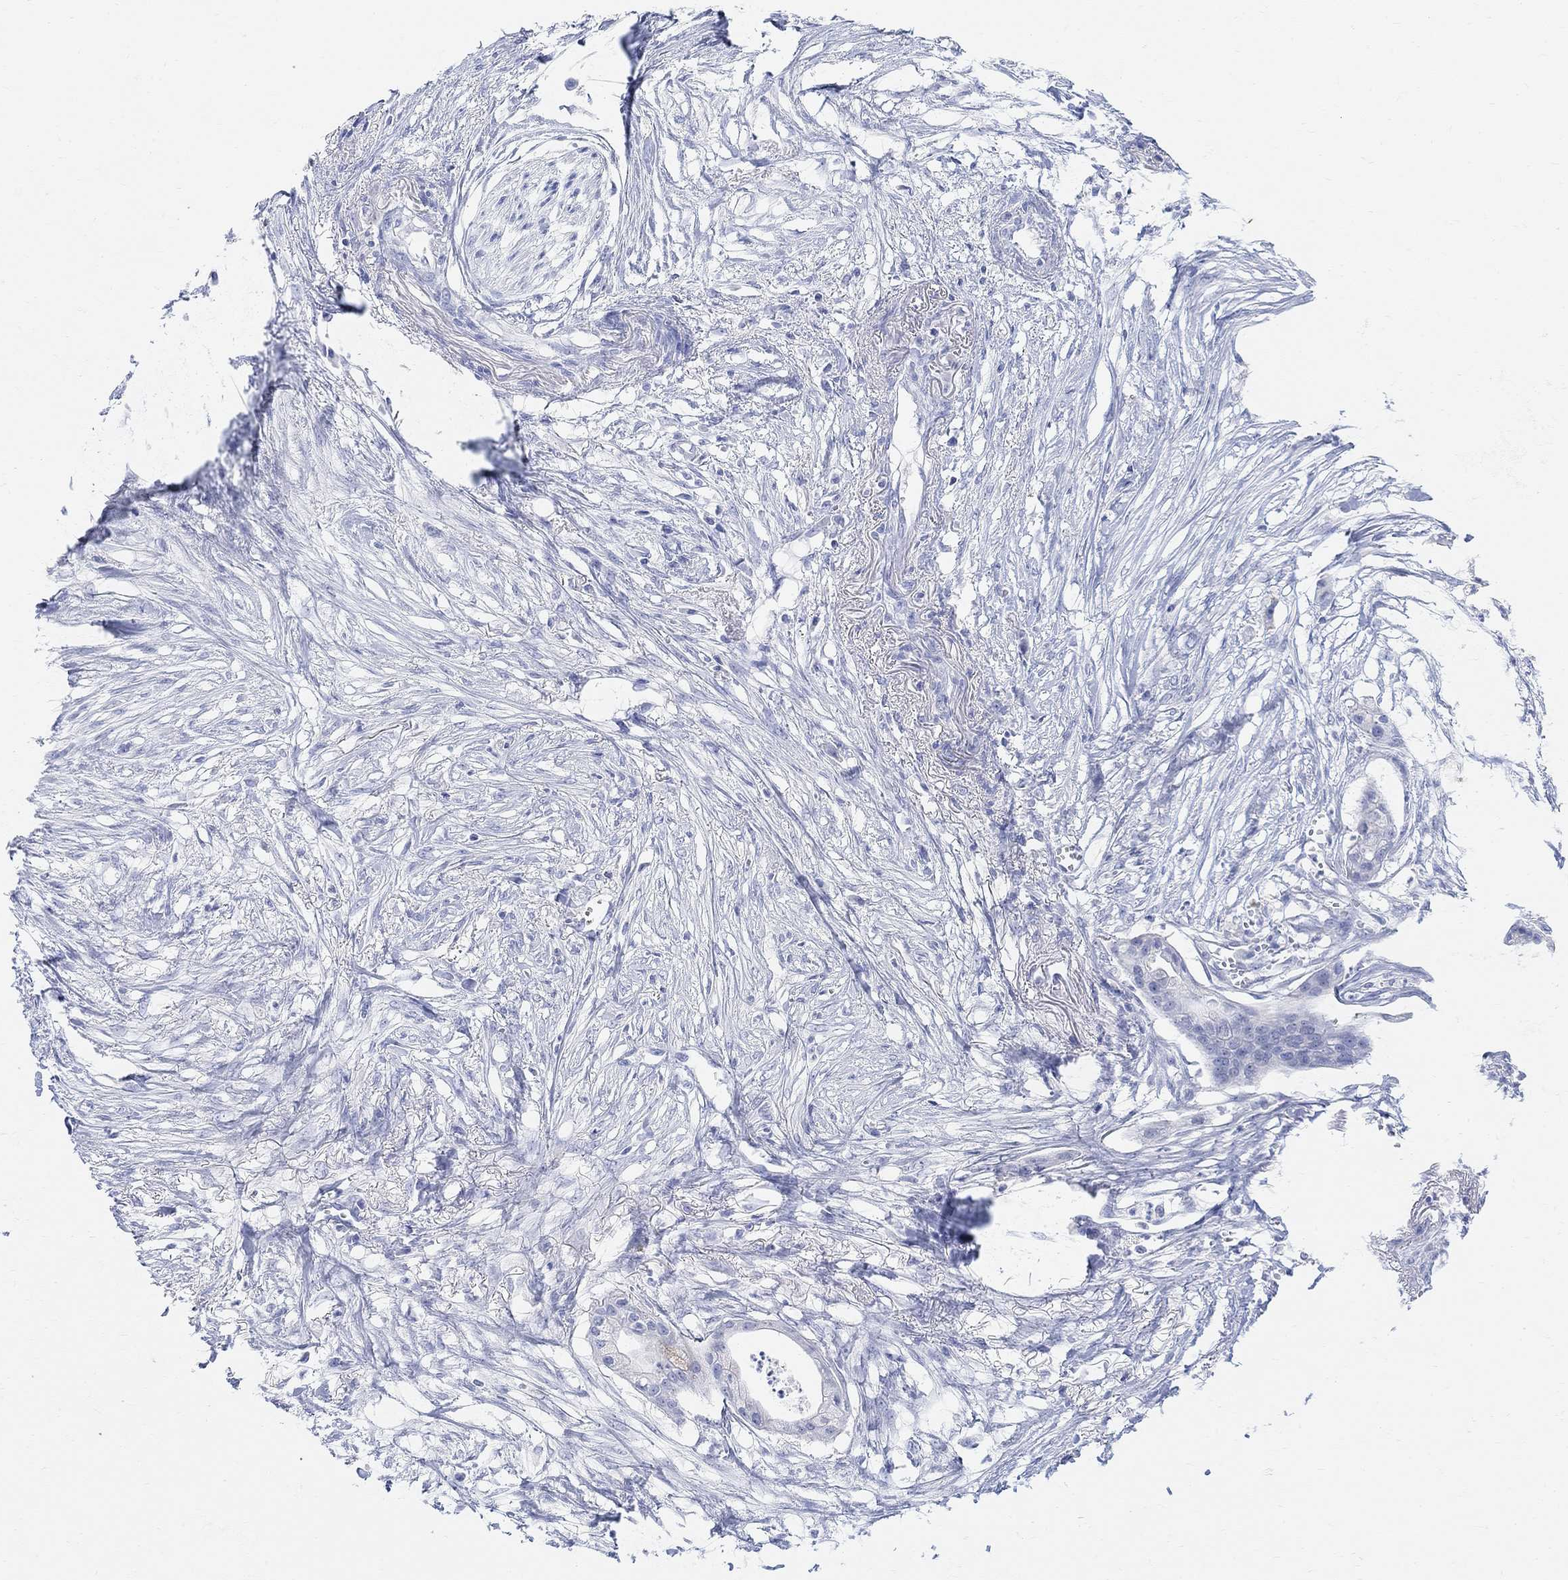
{"staining": {"intensity": "negative", "quantity": "none", "location": "none"}, "tissue": "pancreatic cancer", "cell_type": "Tumor cells", "image_type": "cancer", "snomed": [{"axis": "morphology", "description": "Normal tissue, NOS"}, {"axis": "morphology", "description": "Adenocarcinoma, NOS"}, {"axis": "topography", "description": "Pancreas"}], "caption": "Protein analysis of adenocarcinoma (pancreatic) shows no significant positivity in tumor cells.", "gene": "RETNLB", "patient": {"sex": "female", "age": 58}}